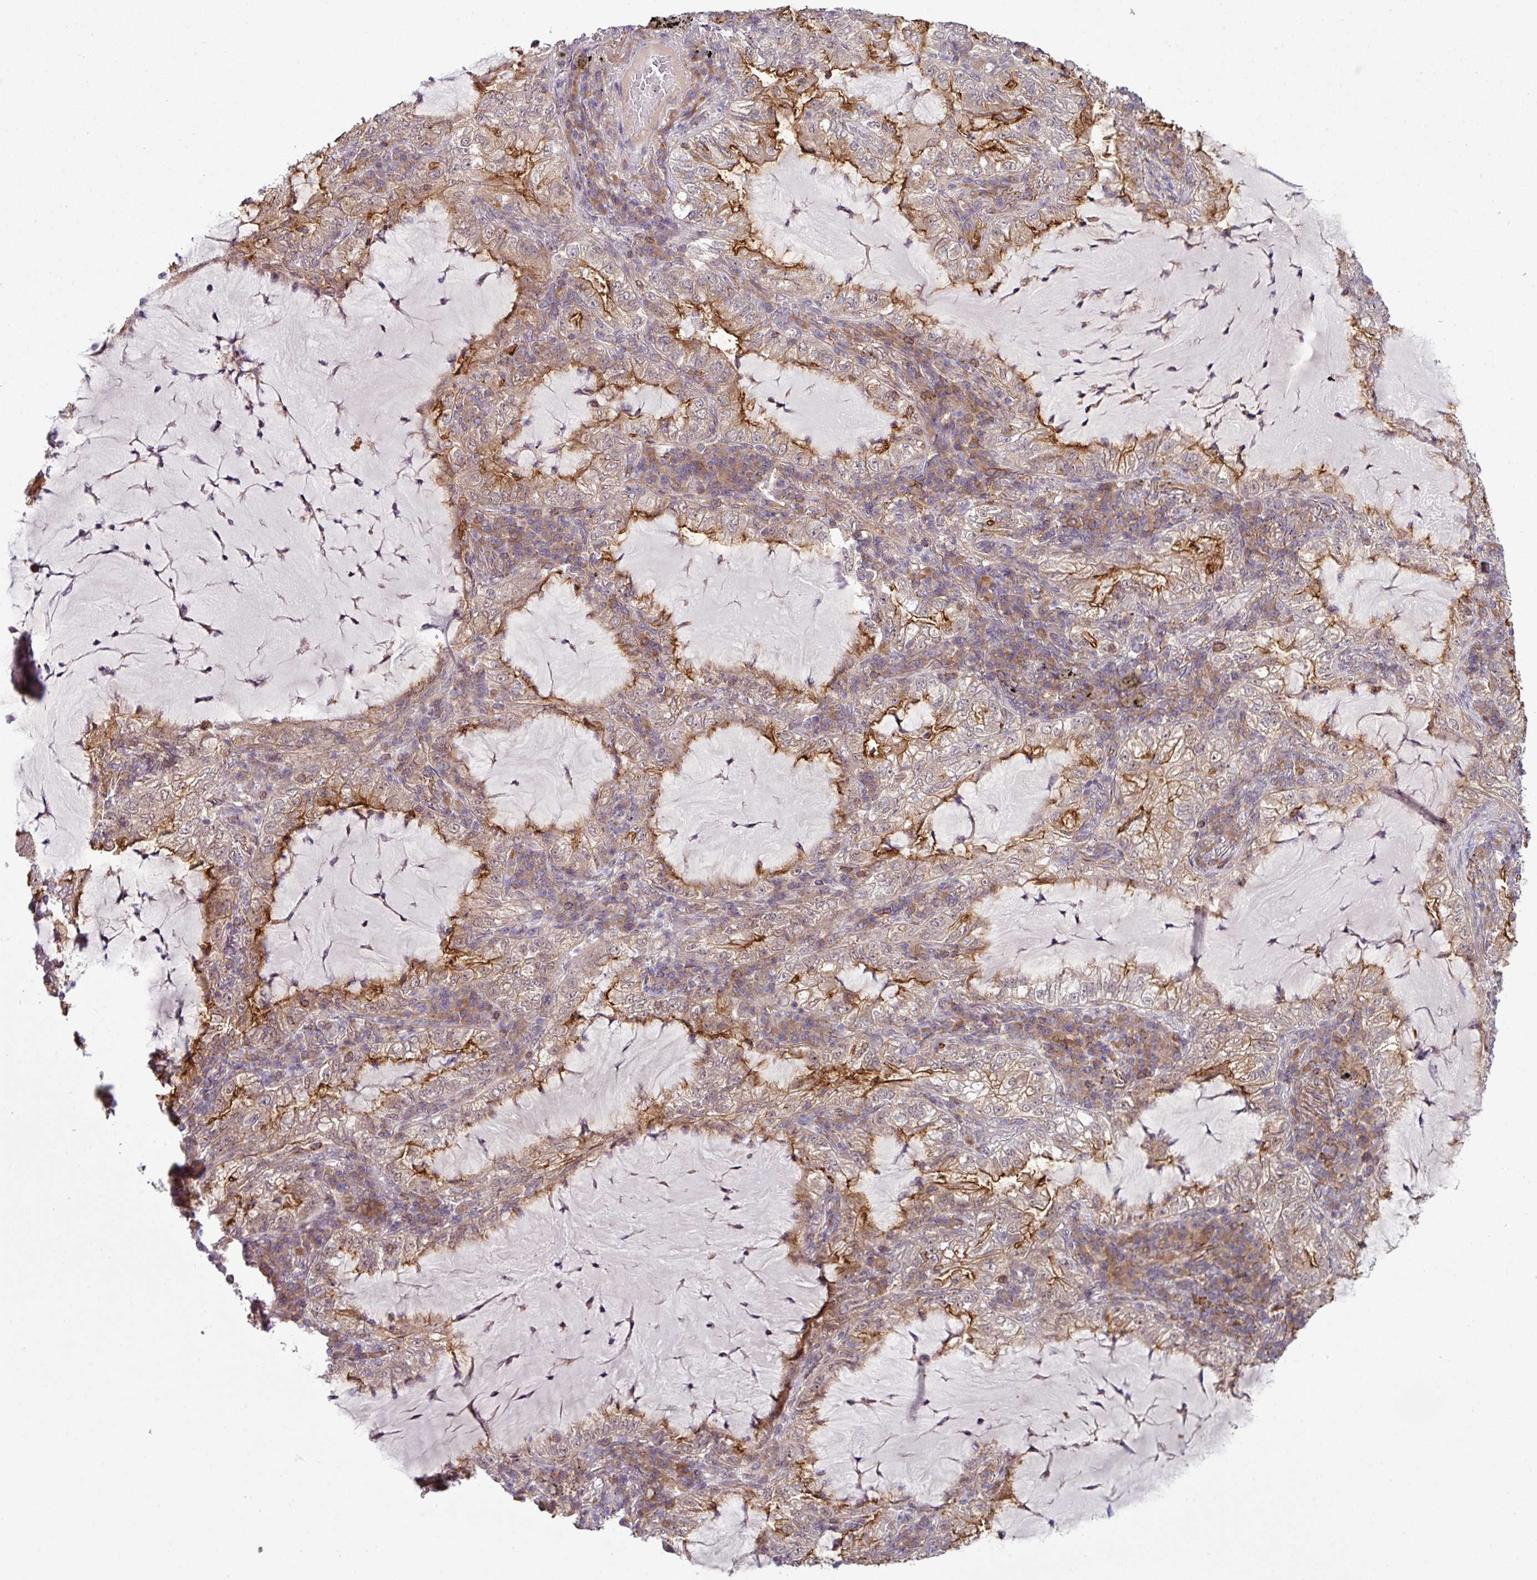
{"staining": {"intensity": "moderate", "quantity": "<25%", "location": "cytoplasmic/membranous"}, "tissue": "lung cancer", "cell_type": "Tumor cells", "image_type": "cancer", "snomed": [{"axis": "morphology", "description": "Adenocarcinoma, NOS"}, {"axis": "topography", "description": "Lung"}], "caption": "Immunohistochemistry of human lung adenocarcinoma exhibits low levels of moderate cytoplasmic/membranous expression in about <25% of tumor cells. (DAB (3,3'-diaminobenzidine) = brown stain, brightfield microscopy at high magnification).", "gene": "ZC2HC1C", "patient": {"sex": "female", "age": 73}}